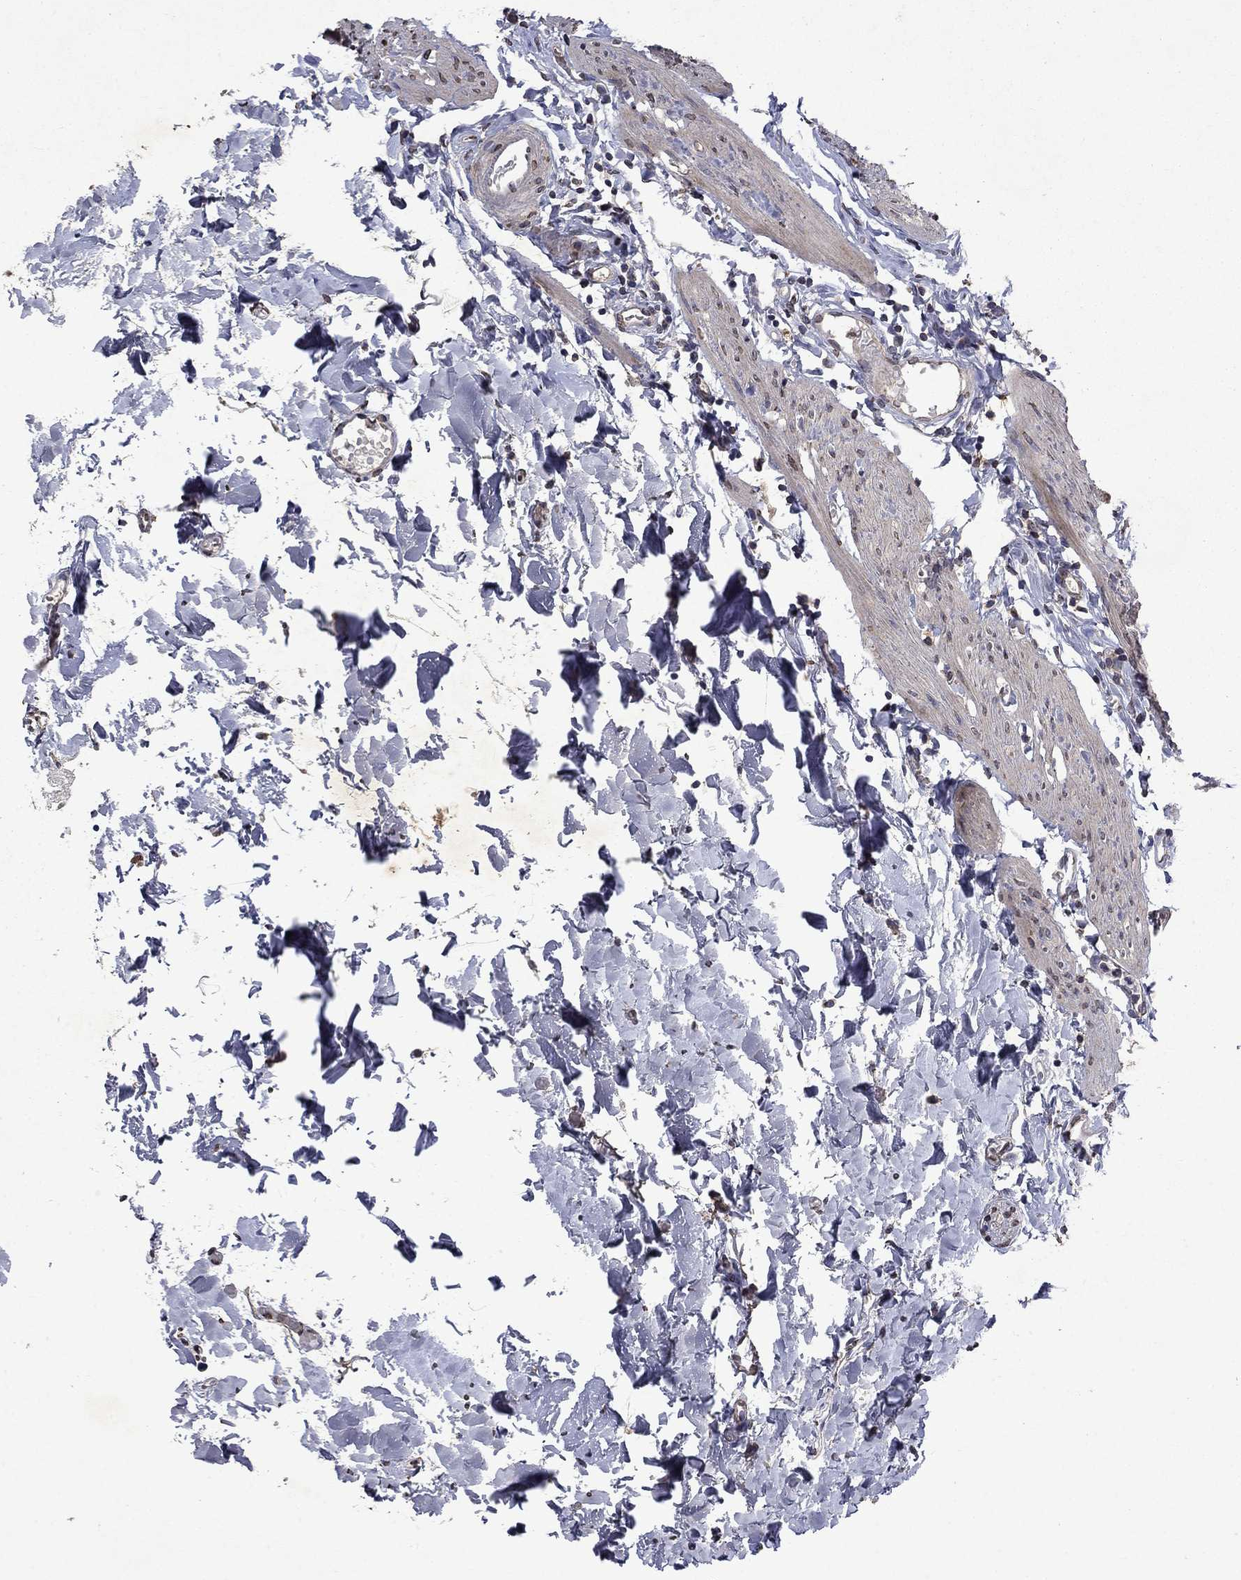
{"staining": {"intensity": "weak", "quantity": ">75%", "location": "cytoplasmic/membranous,nuclear"}, "tissue": "gallbladder", "cell_type": "Glandular cells", "image_type": "normal", "snomed": [{"axis": "morphology", "description": "Normal tissue, NOS"}, {"axis": "topography", "description": "Gallbladder"}], "caption": "Immunohistochemistry histopathology image of benign gallbladder: gallbladder stained using immunohistochemistry exhibits low levels of weak protein expression localized specifically in the cytoplasmic/membranous,nuclear of glandular cells, appearing as a cytoplasmic/membranous,nuclear brown color.", "gene": "TTC38", "patient": {"sex": "female", "age": 47}}